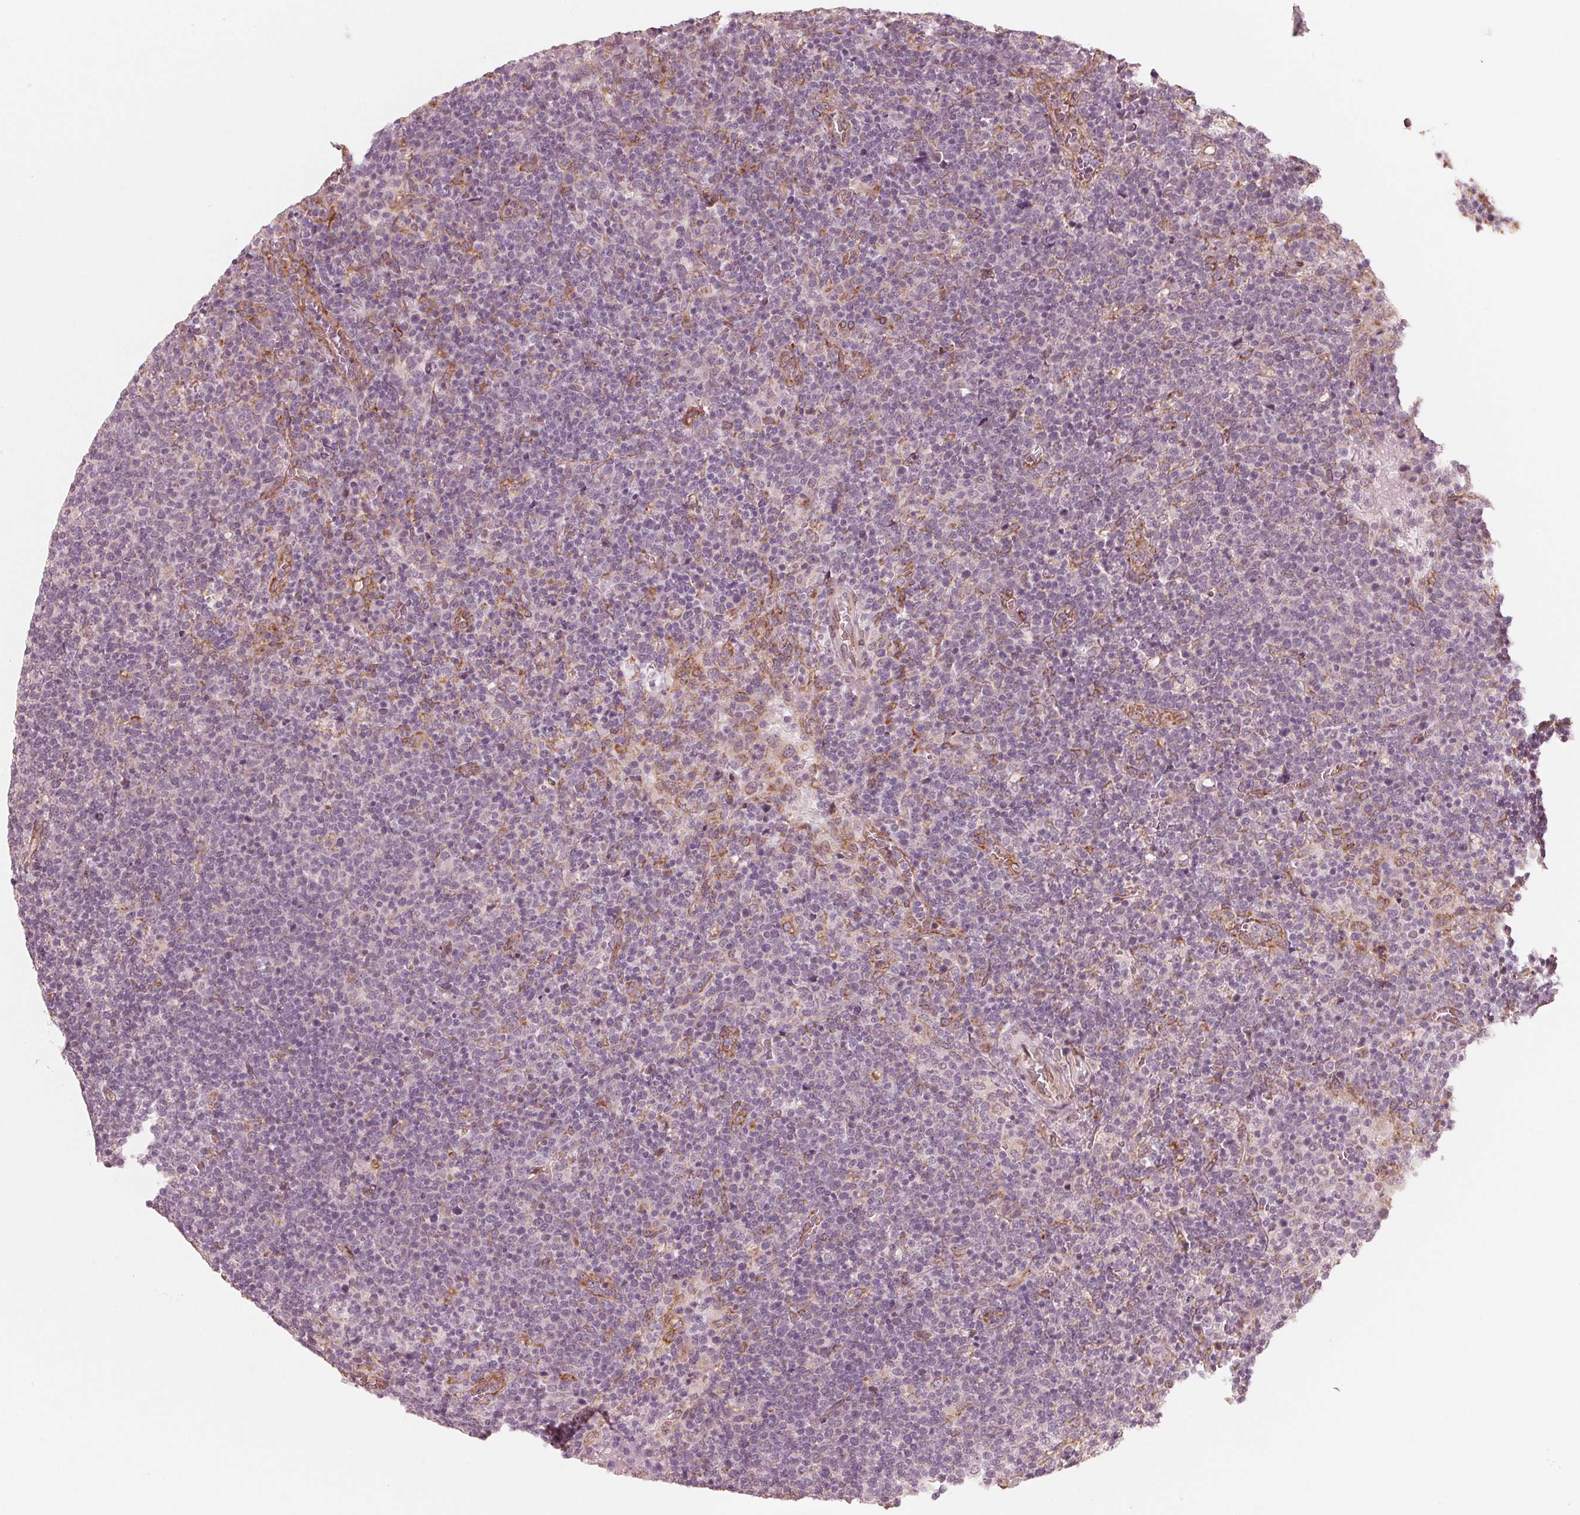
{"staining": {"intensity": "negative", "quantity": "none", "location": "none"}, "tissue": "lymphoma", "cell_type": "Tumor cells", "image_type": "cancer", "snomed": [{"axis": "morphology", "description": "Malignant lymphoma, non-Hodgkin's type, High grade"}, {"axis": "topography", "description": "Lymph node"}], "caption": "An image of lymphoma stained for a protein exhibits no brown staining in tumor cells. The staining is performed using DAB (3,3'-diaminobenzidine) brown chromogen with nuclei counter-stained in using hematoxylin.", "gene": "IKBIP", "patient": {"sex": "male", "age": 61}}